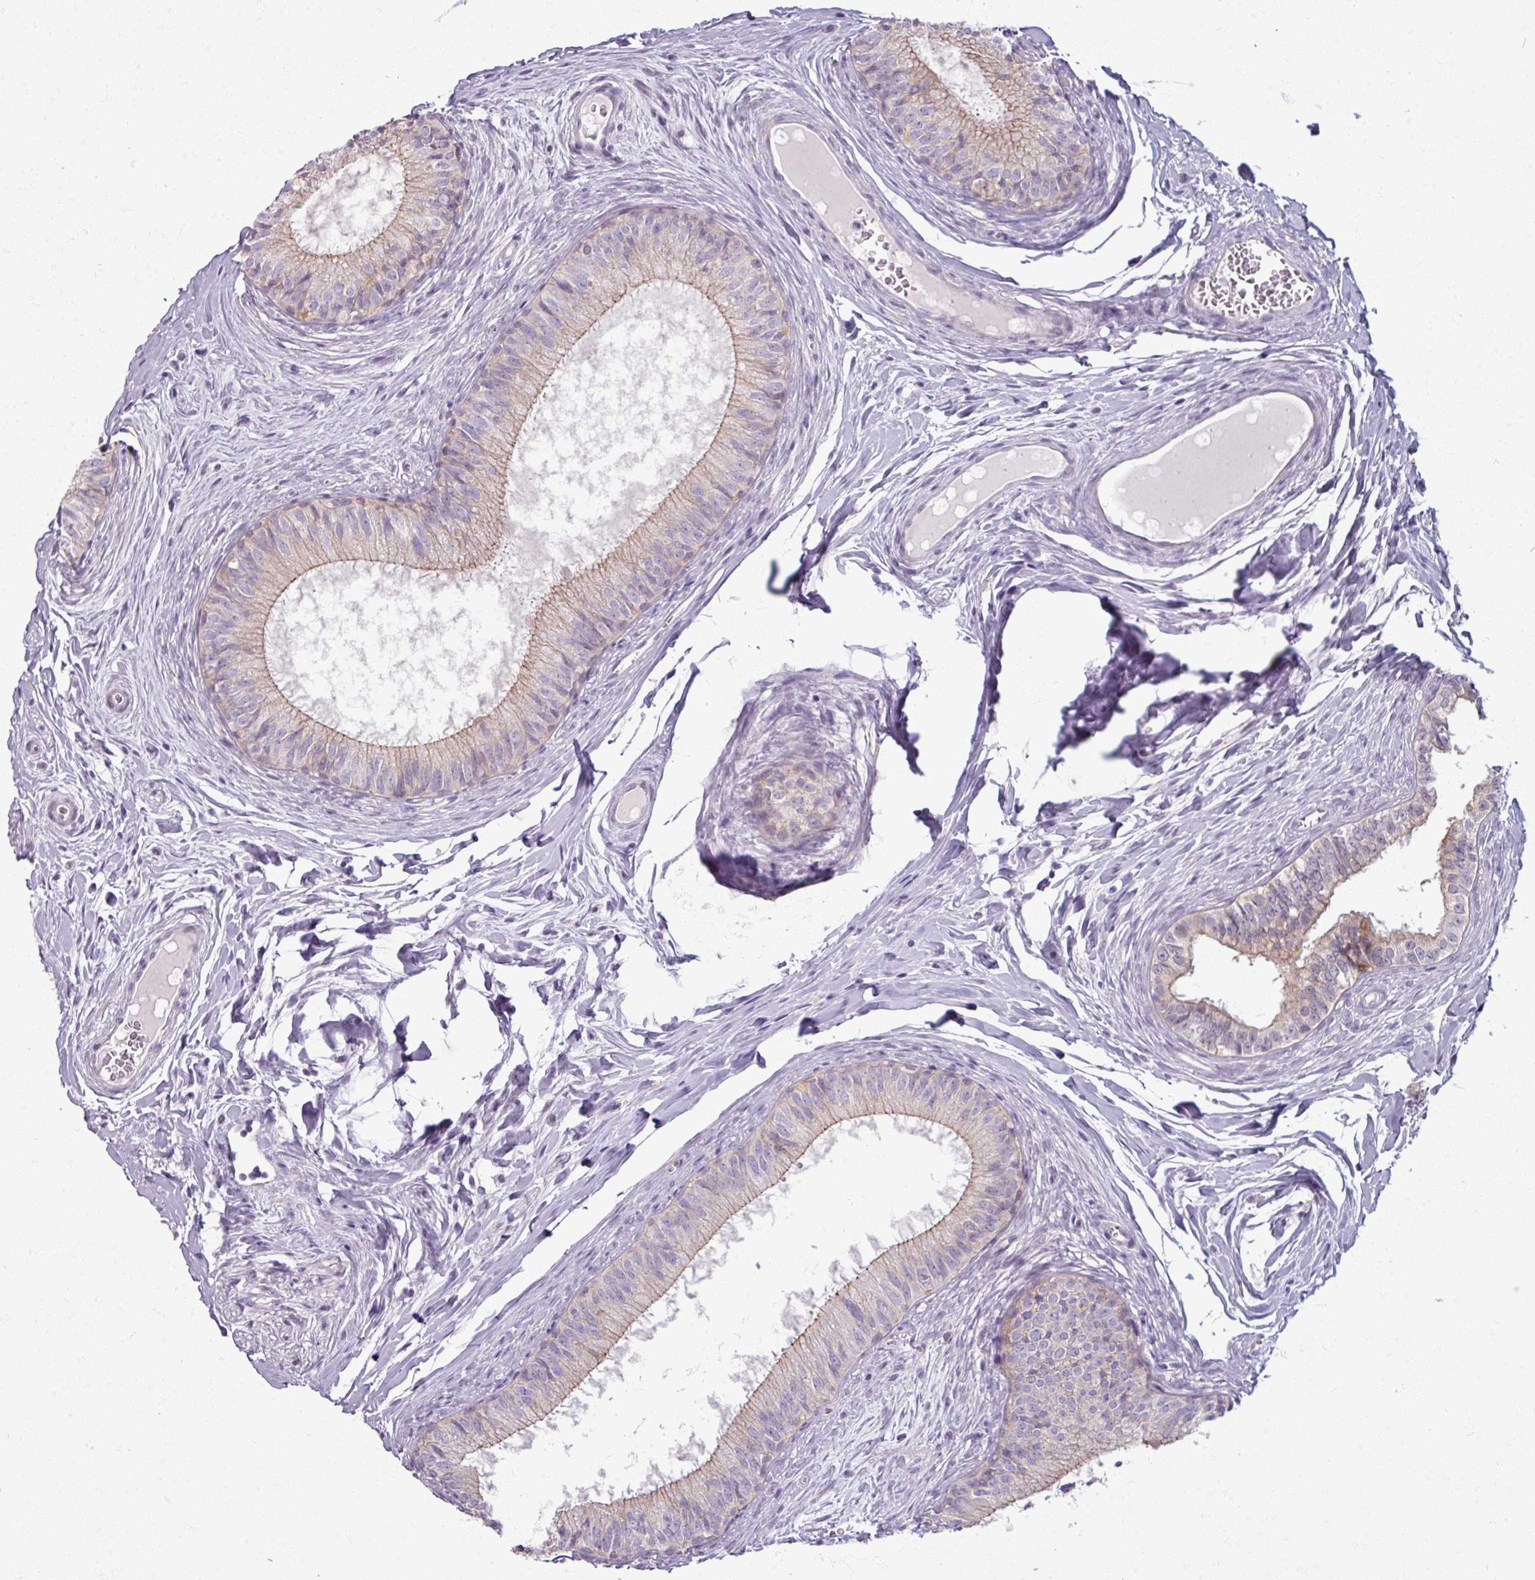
{"staining": {"intensity": "moderate", "quantity": "25%-75%", "location": "cytoplasmic/membranous"}, "tissue": "epididymis", "cell_type": "Glandular cells", "image_type": "normal", "snomed": [{"axis": "morphology", "description": "Normal tissue, NOS"}, {"axis": "topography", "description": "Epididymis"}], "caption": "Immunohistochemical staining of normal epididymis displays moderate cytoplasmic/membranous protein expression in approximately 25%-75% of glandular cells.", "gene": "PNMA6A", "patient": {"sex": "male", "age": 25}}